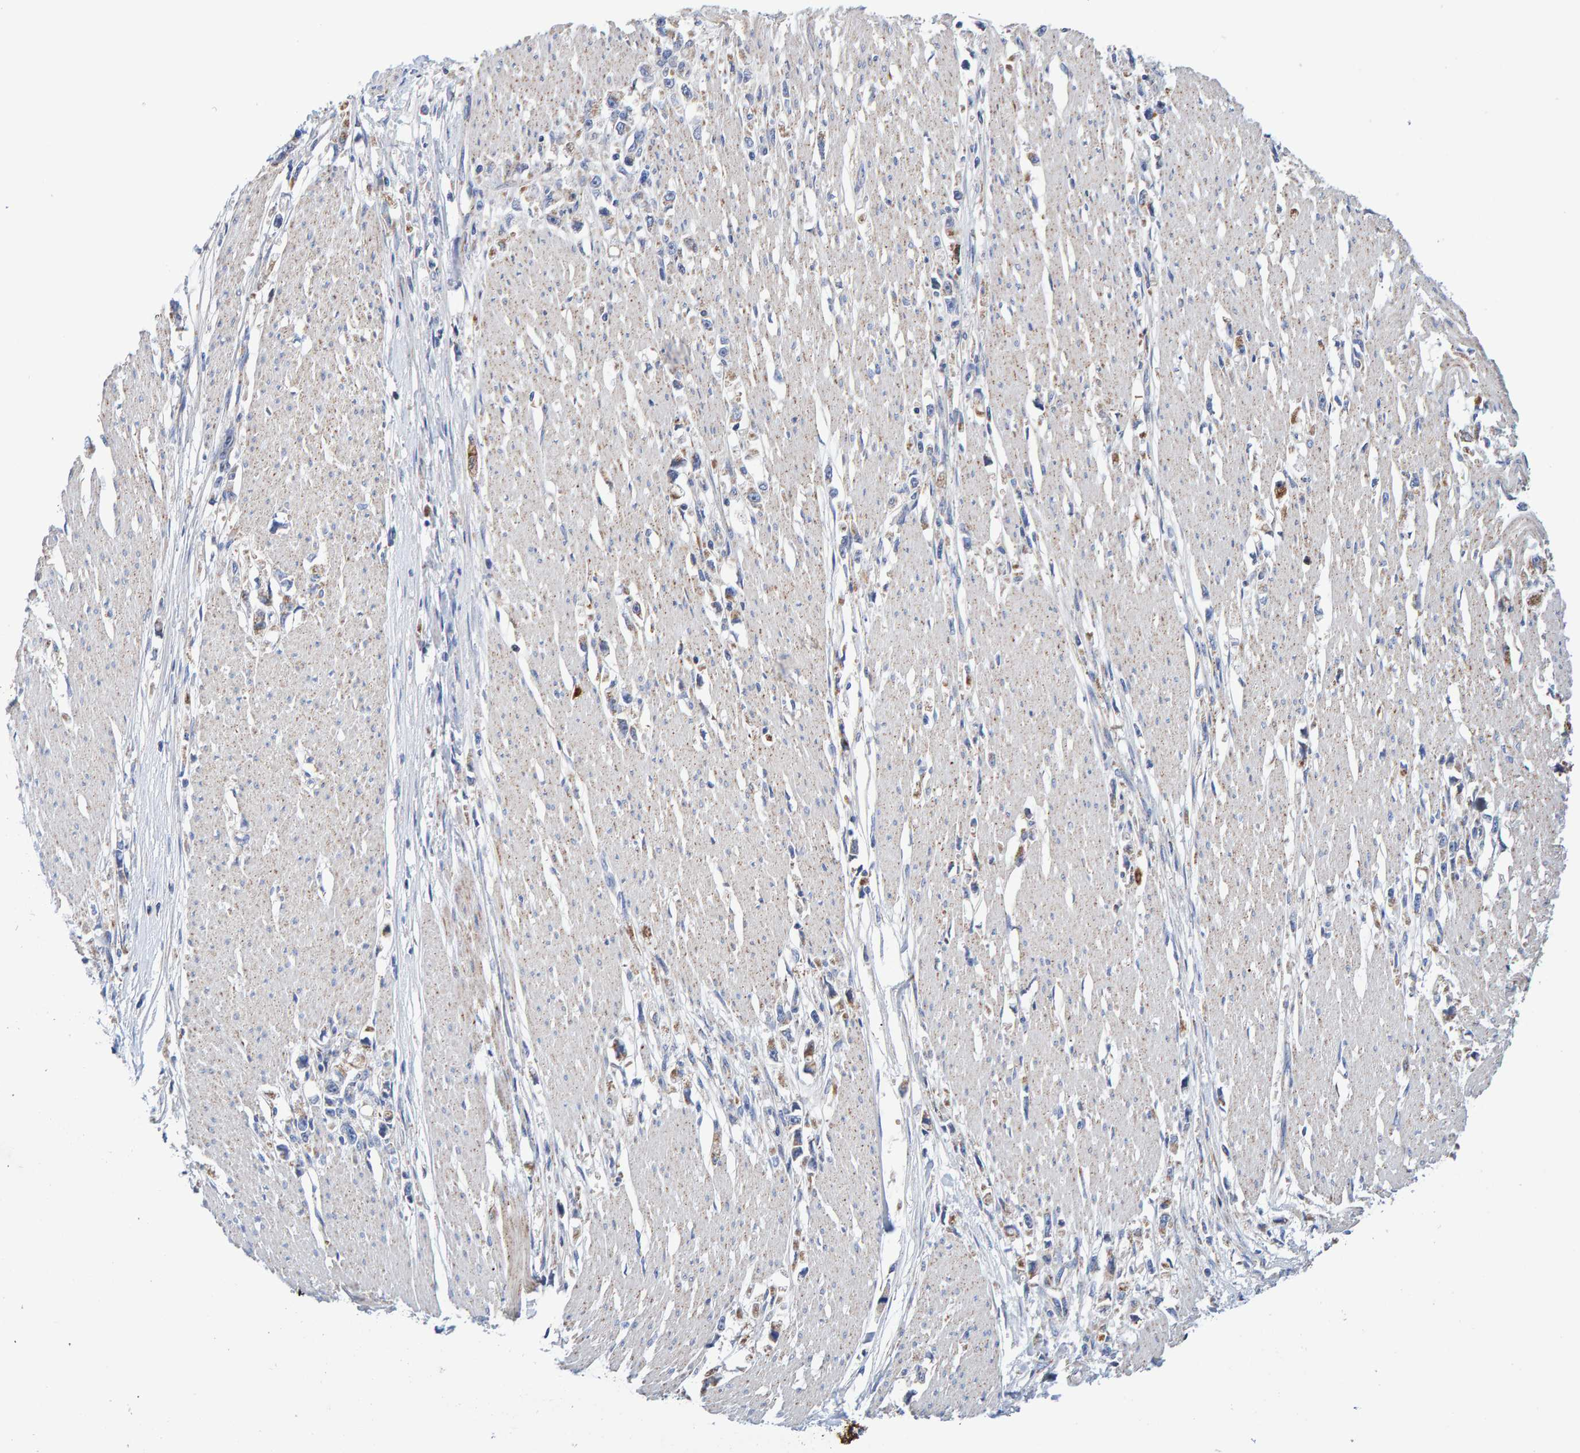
{"staining": {"intensity": "negative", "quantity": "none", "location": "none"}, "tissue": "stomach cancer", "cell_type": "Tumor cells", "image_type": "cancer", "snomed": [{"axis": "morphology", "description": "Adenocarcinoma, NOS"}, {"axis": "topography", "description": "Stomach"}], "caption": "Stomach cancer (adenocarcinoma) stained for a protein using immunohistochemistry shows no expression tumor cells.", "gene": "EFR3A", "patient": {"sex": "female", "age": 59}}